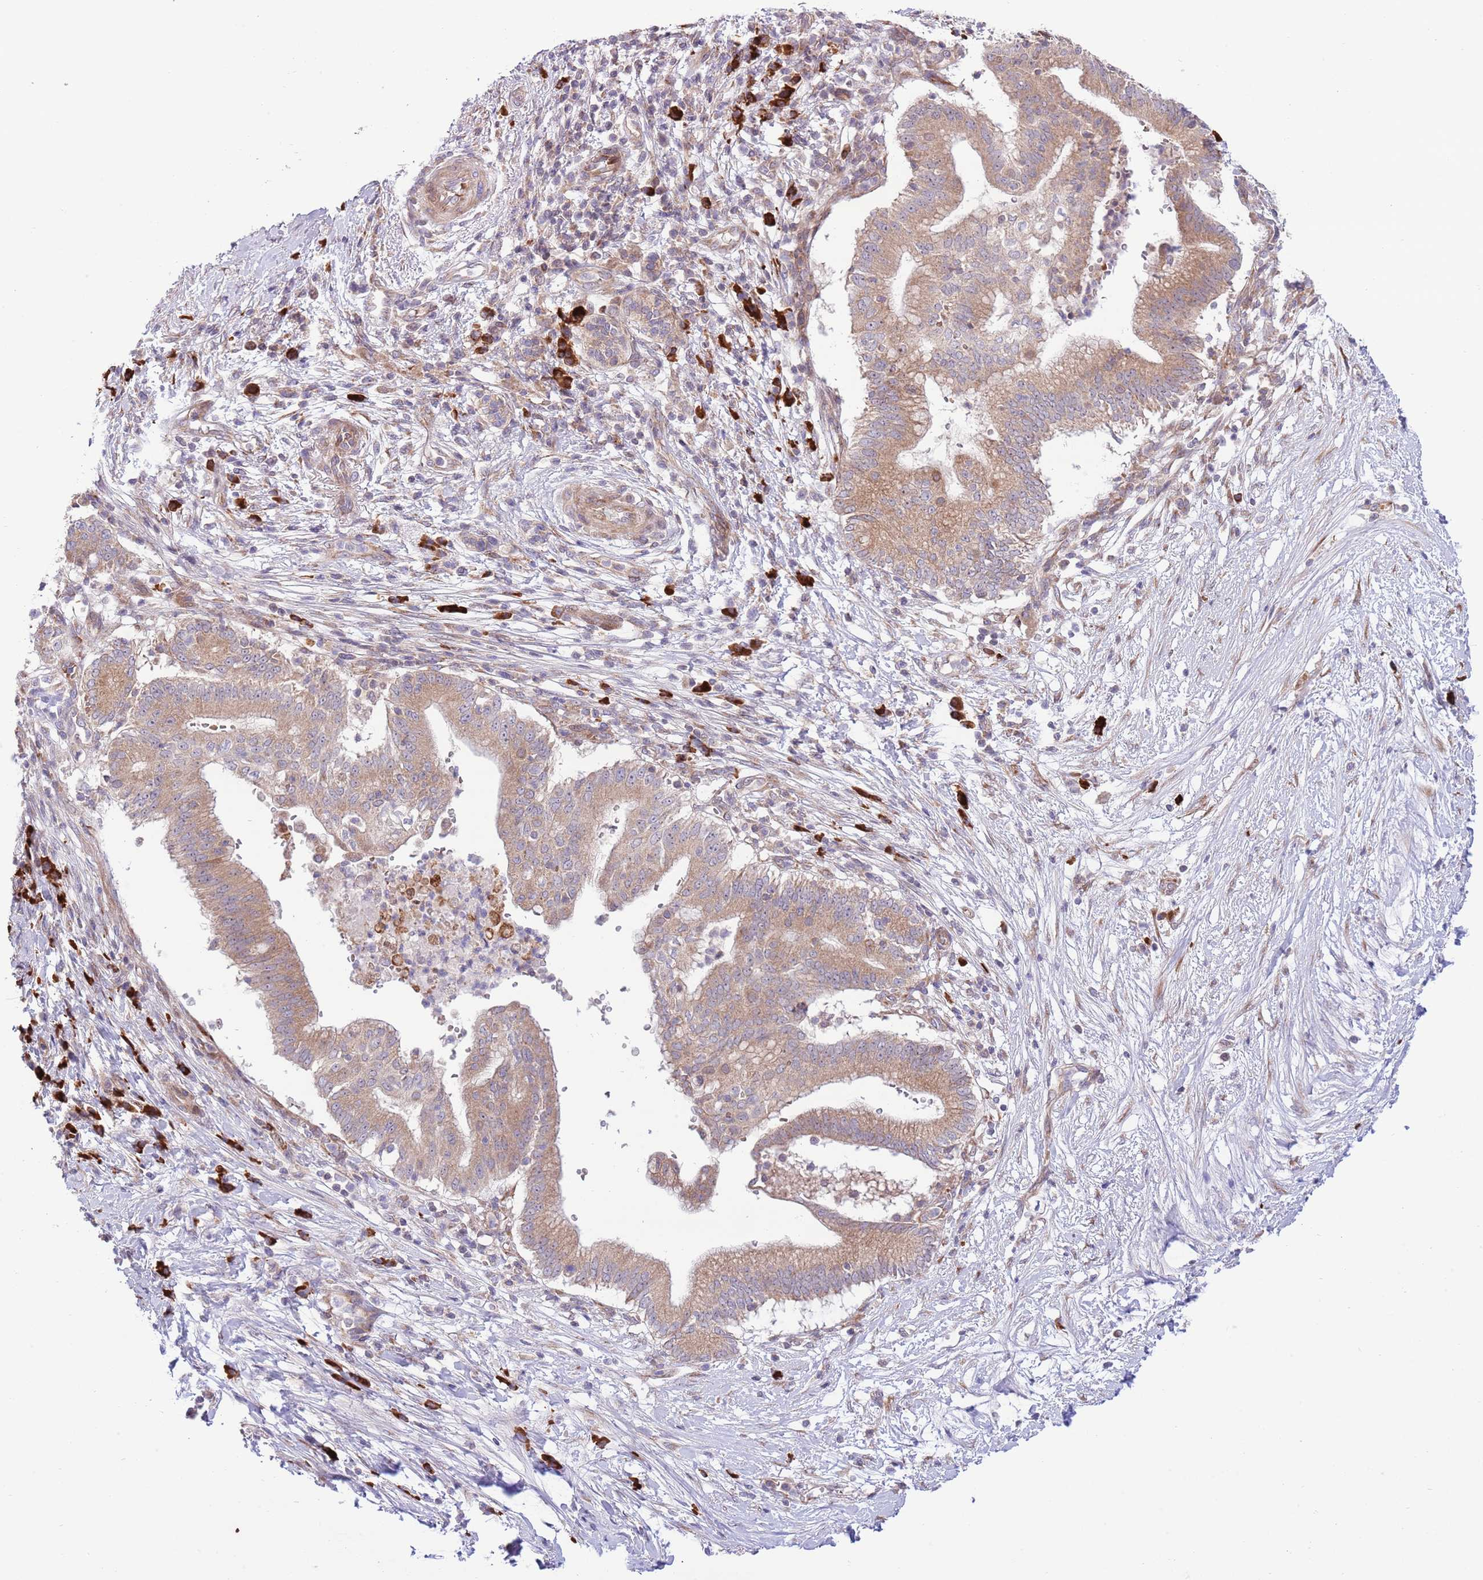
{"staining": {"intensity": "weak", "quantity": ">75%", "location": "cytoplasmic/membranous"}, "tissue": "pancreatic cancer", "cell_type": "Tumor cells", "image_type": "cancer", "snomed": [{"axis": "morphology", "description": "Adenocarcinoma, NOS"}, {"axis": "topography", "description": "Pancreas"}], "caption": "Immunohistochemical staining of human pancreatic cancer (adenocarcinoma) shows low levels of weak cytoplasmic/membranous protein positivity in about >75% of tumor cells.", "gene": "DAND5", "patient": {"sex": "male", "age": 68}}